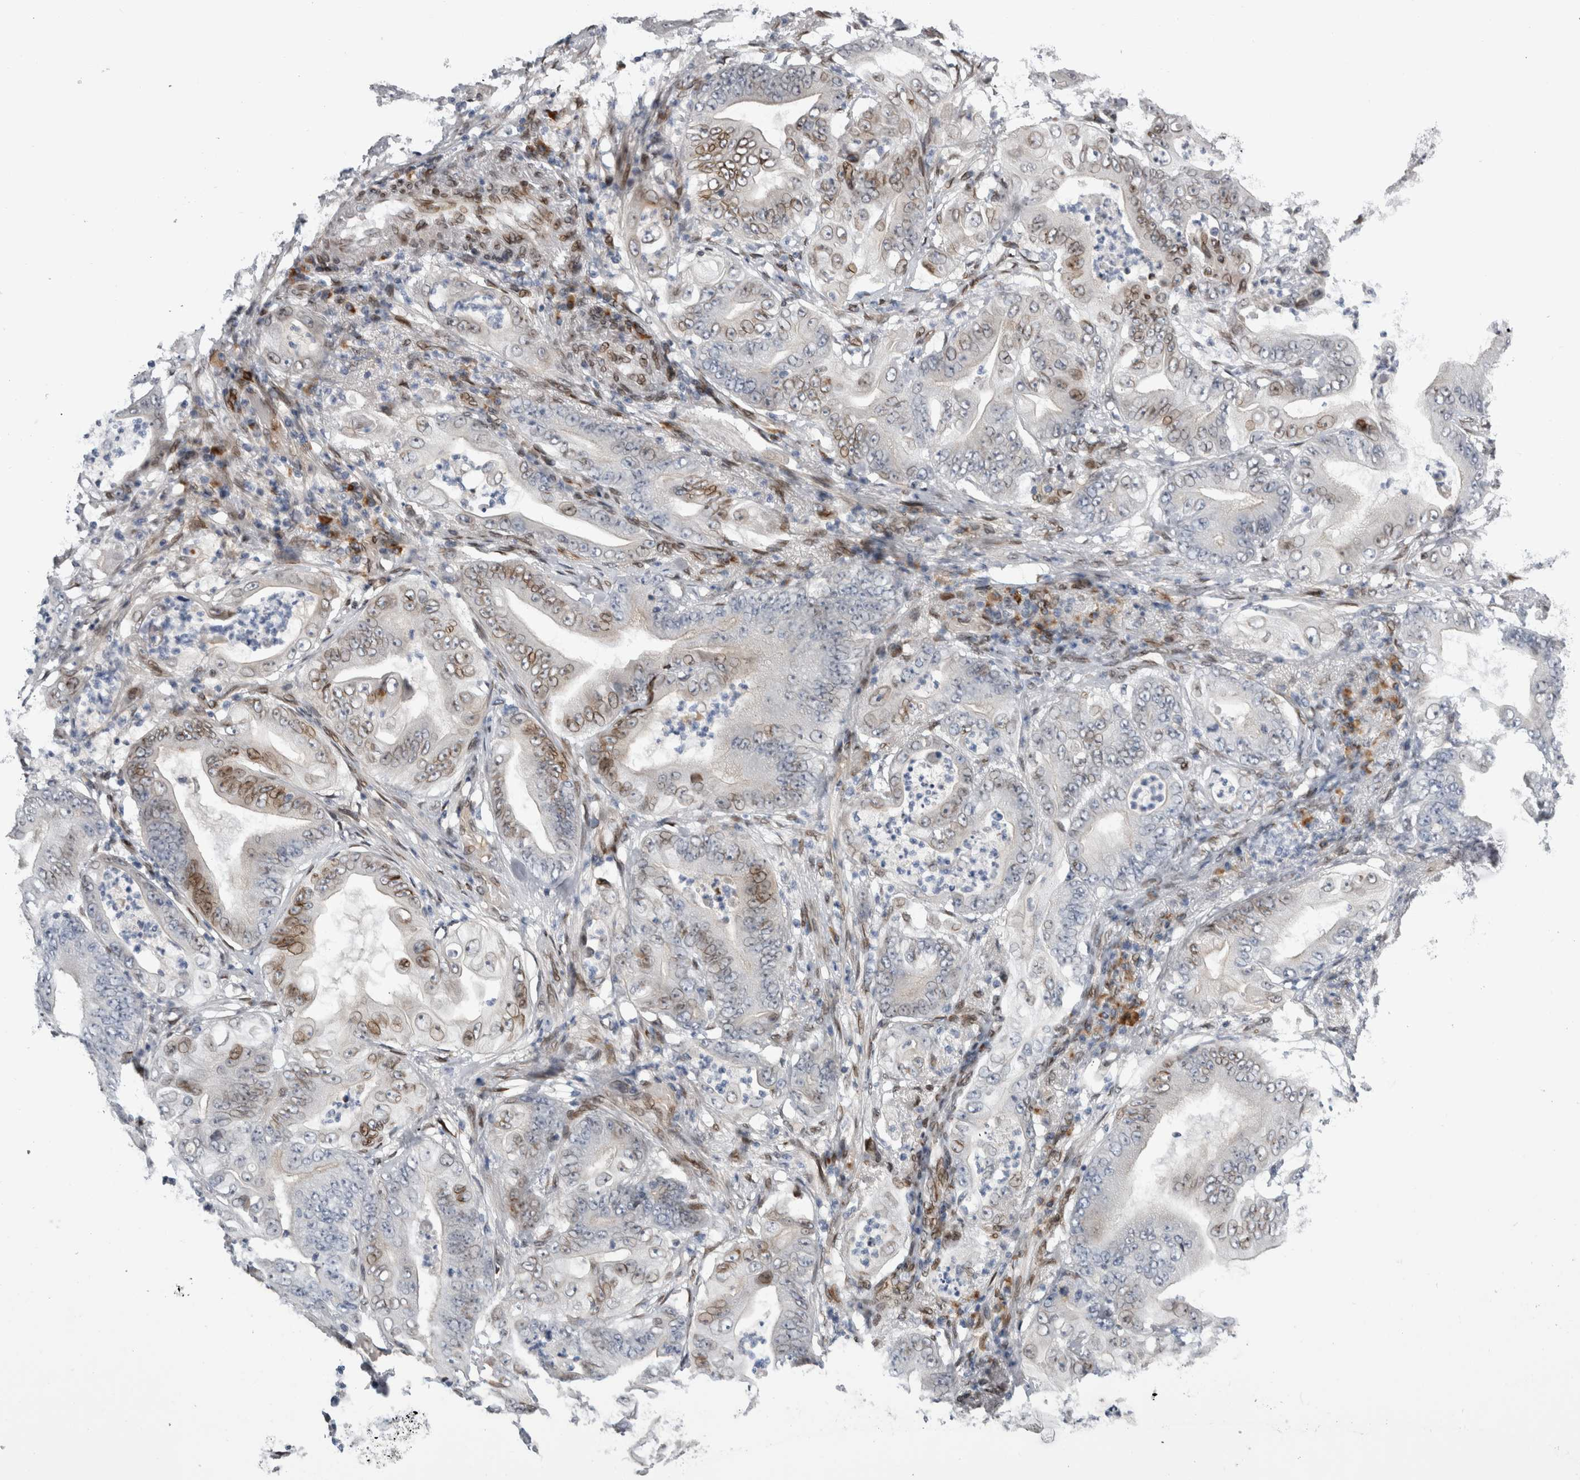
{"staining": {"intensity": "weak", "quantity": "25%-75%", "location": "cytoplasmic/membranous,nuclear"}, "tissue": "stomach cancer", "cell_type": "Tumor cells", "image_type": "cancer", "snomed": [{"axis": "morphology", "description": "Adenocarcinoma, NOS"}, {"axis": "topography", "description": "Stomach"}], "caption": "Immunohistochemistry (DAB) staining of stomach adenocarcinoma displays weak cytoplasmic/membranous and nuclear protein expression in approximately 25%-75% of tumor cells.", "gene": "DMTN", "patient": {"sex": "female", "age": 73}}